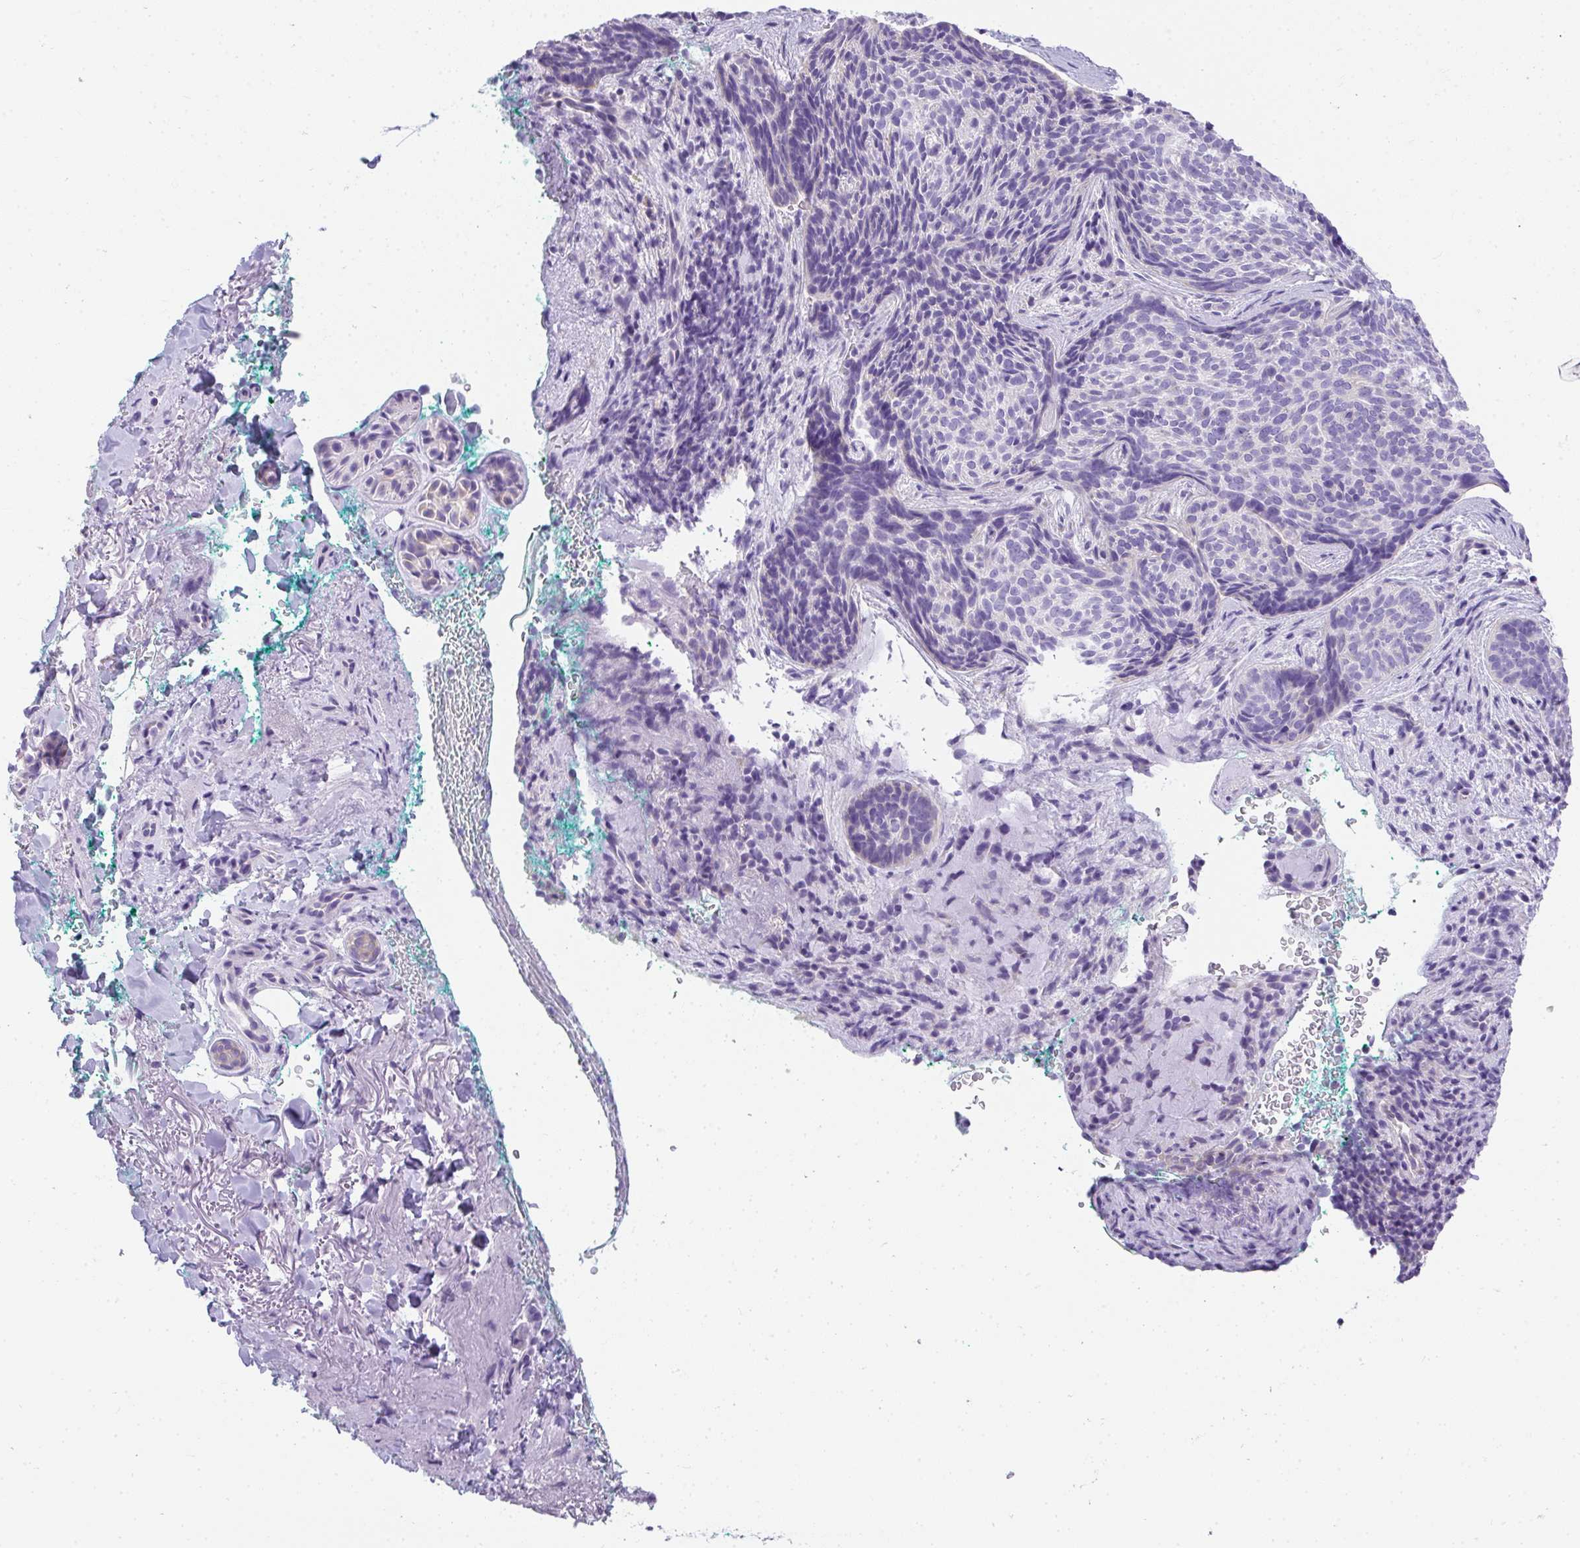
{"staining": {"intensity": "negative", "quantity": "none", "location": "none"}, "tissue": "skin cancer", "cell_type": "Tumor cells", "image_type": "cancer", "snomed": [{"axis": "morphology", "description": "Basal cell carcinoma"}, {"axis": "topography", "description": "Skin"}, {"axis": "topography", "description": "Skin of head"}], "caption": "DAB immunohistochemical staining of human skin cancer displays no significant positivity in tumor cells.", "gene": "PLPPR3", "patient": {"sex": "female", "age": 92}}